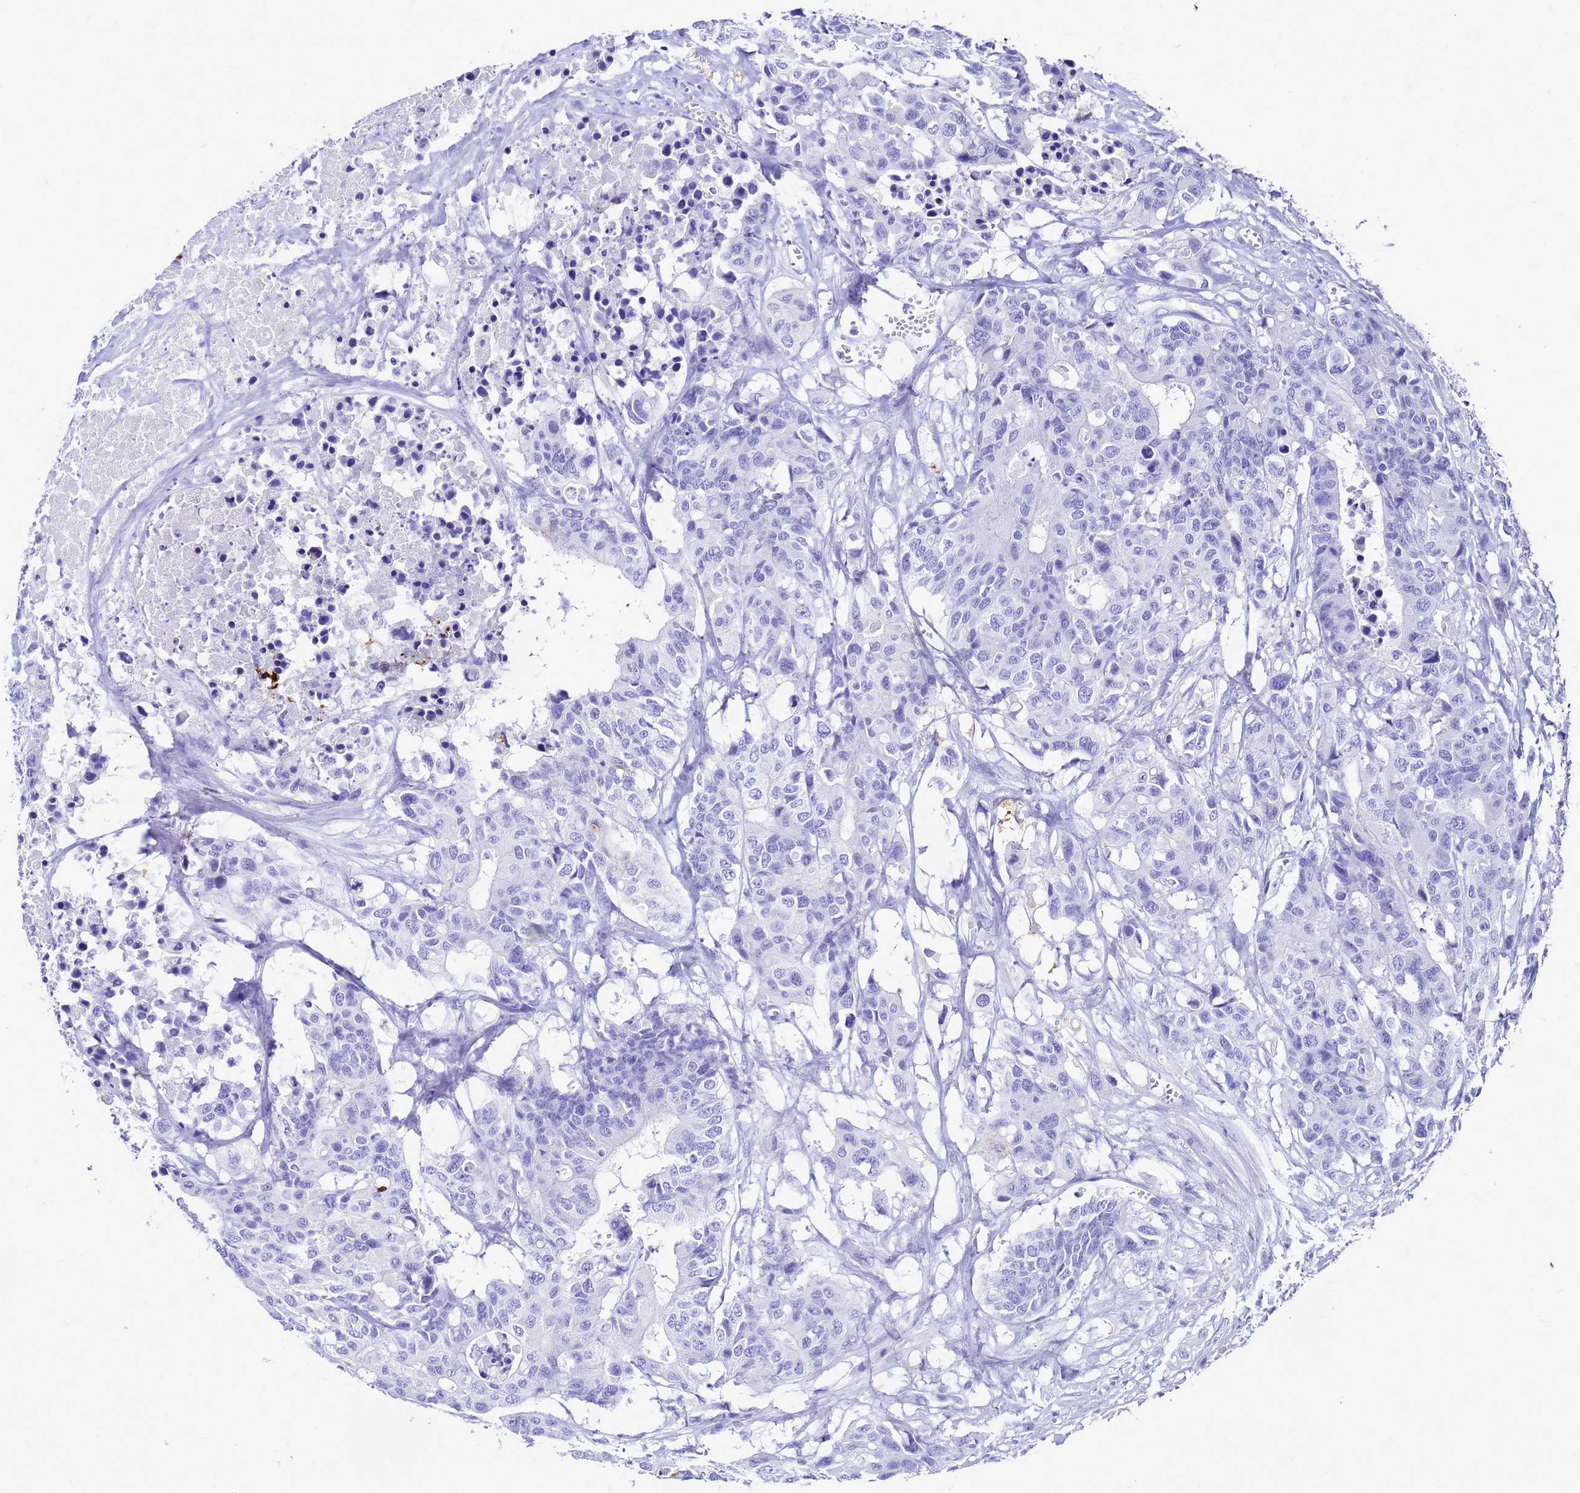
{"staining": {"intensity": "negative", "quantity": "none", "location": "none"}, "tissue": "colorectal cancer", "cell_type": "Tumor cells", "image_type": "cancer", "snomed": [{"axis": "morphology", "description": "Adenocarcinoma, NOS"}, {"axis": "topography", "description": "Colon"}], "caption": "Human colorectal cancer (adenocarcinoma) stained for a protein using immunohistochemistry reveals no staining in tumor cells.", "gene": "CKB", "patient": {"sex": "male", "age": 77}}